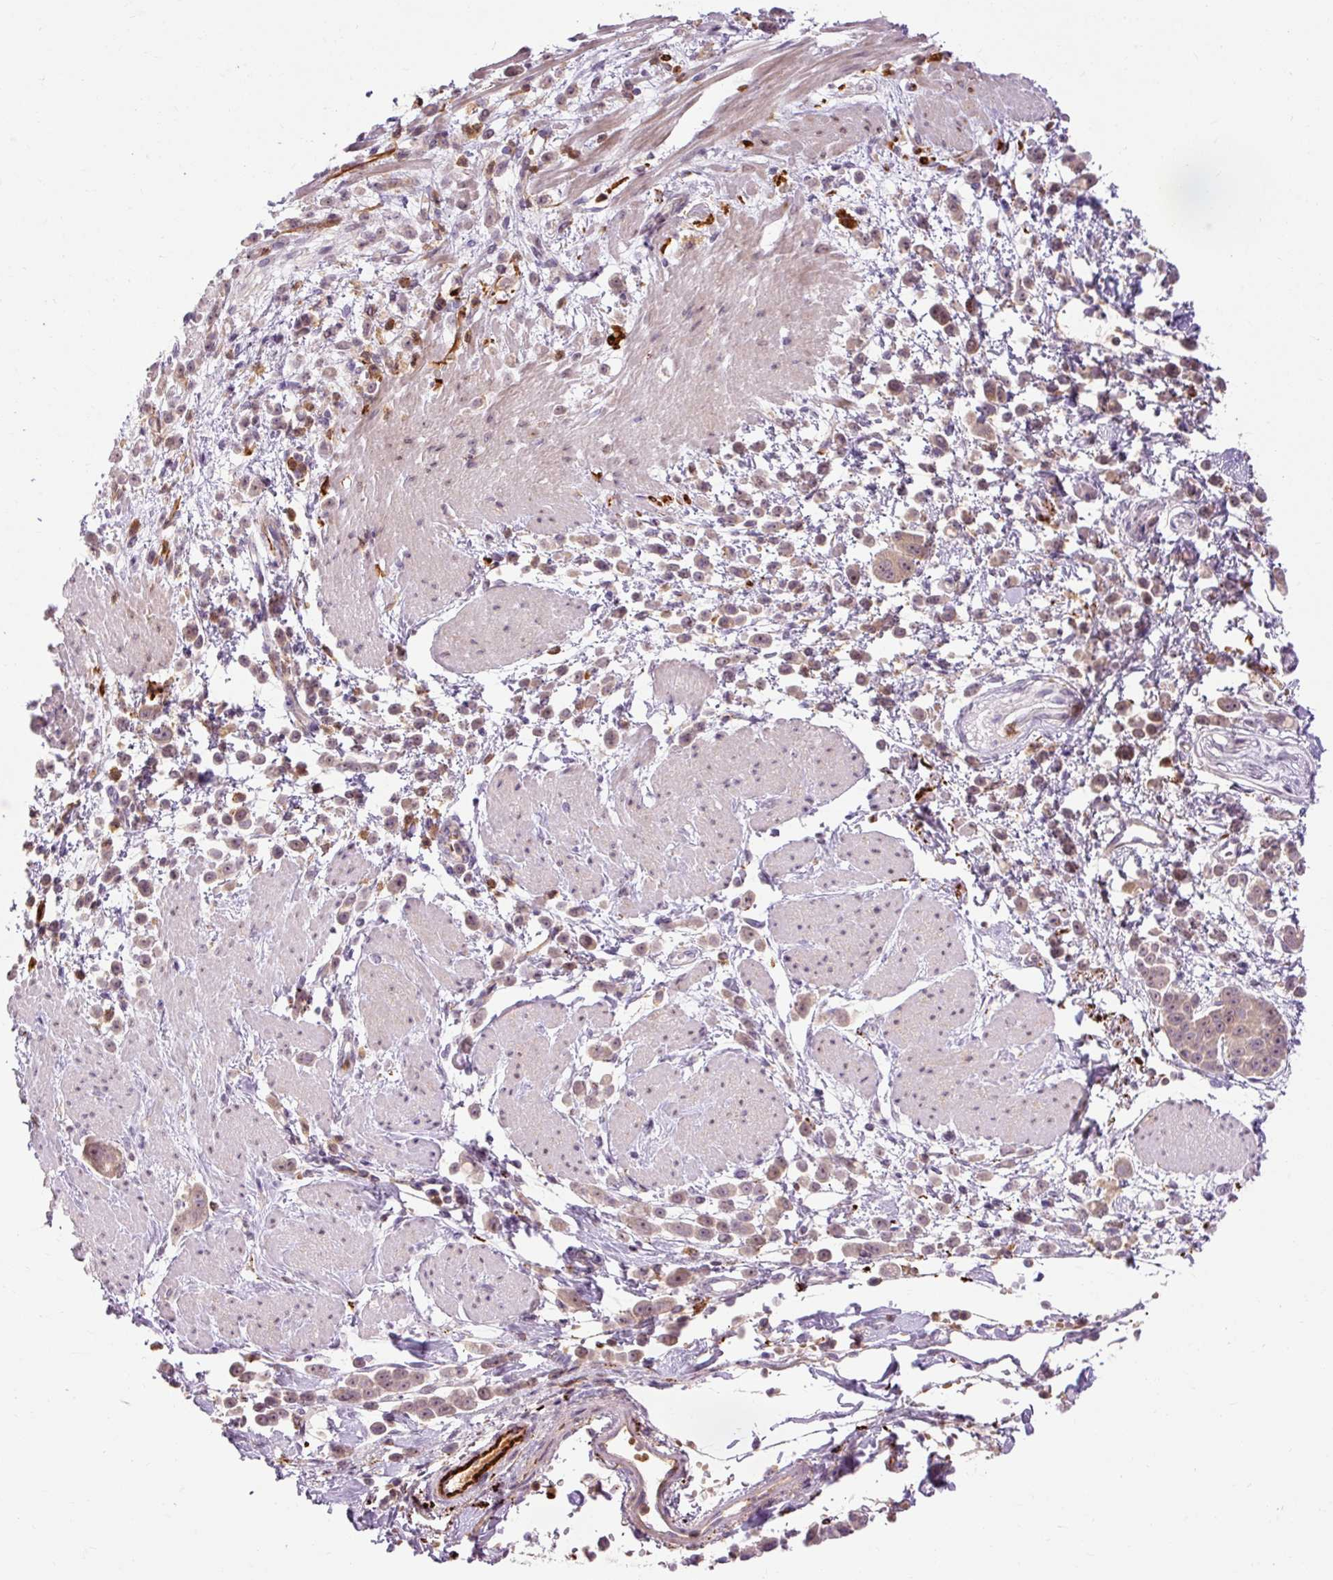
{"staining": {"intensity": "weak", "quantity": ">75%", "location": "cytoplasmic/membranous"}, "tissue": "pancreatic cancer", "cell_type": "Tumor cells", "image_type": "cancer", "snomed": [{"axis": "morphology", "description": "Normal tissue, NOS"}, {"axis": "morphology", "description": "Adenocarcinoma, NOS"}, {"axis": "topography", "description": "Pancreas"}], "caption": "Brown immunohistochemical staining in pancreatic adenocarcinoma displays weak cytoplasmic/membranous staining in about >75% of tumor cells.", "gene": "CEBPZ", "patient": {"sex": "female", "age": 64}}